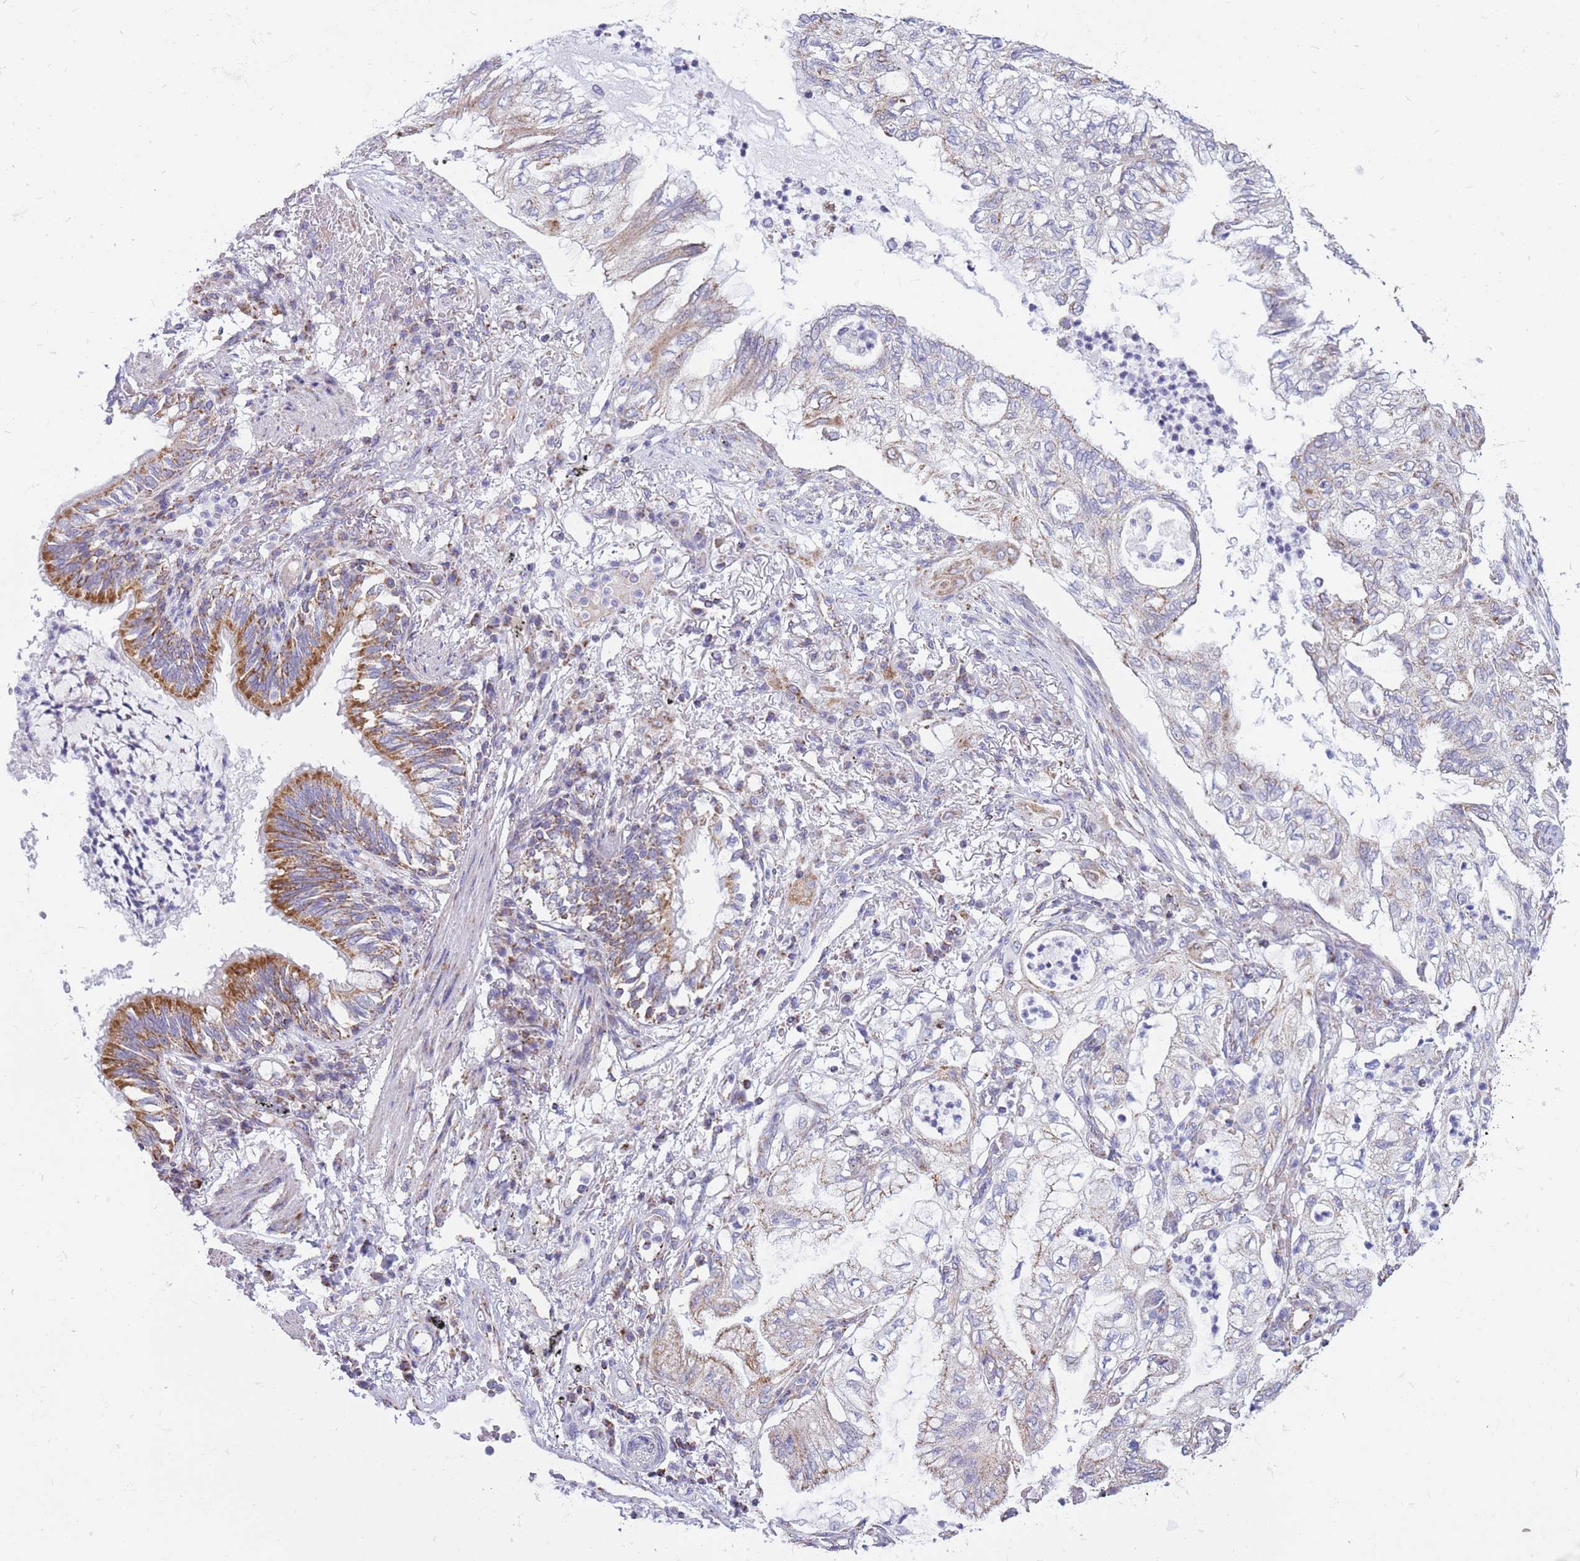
{"staining": {"intensity": "weak", "quantity": "25%-75%", "location": "cytoplasmic/membranous"}, "tissue": "lung cancer", "cell_type": "Tumor cells", "image_type": "cancer", "snomed": [{"axis": "morphology", "description": "Adenocarcinoma, NOS"}, {"axis": "topography", "description": "Lung"}], "caption": "Lung cancer was stained to show a protein in brown. There is low levels of weak cytoplasmic/membranous expression in about 25%-75% of tumor cells. (DAB (3,3'-diaminobenzidine) IHC, brown staining for protein, blue staining for nuclei).", "gene": "PCSK1", "patient": {"sex": "female", "age": 70}}